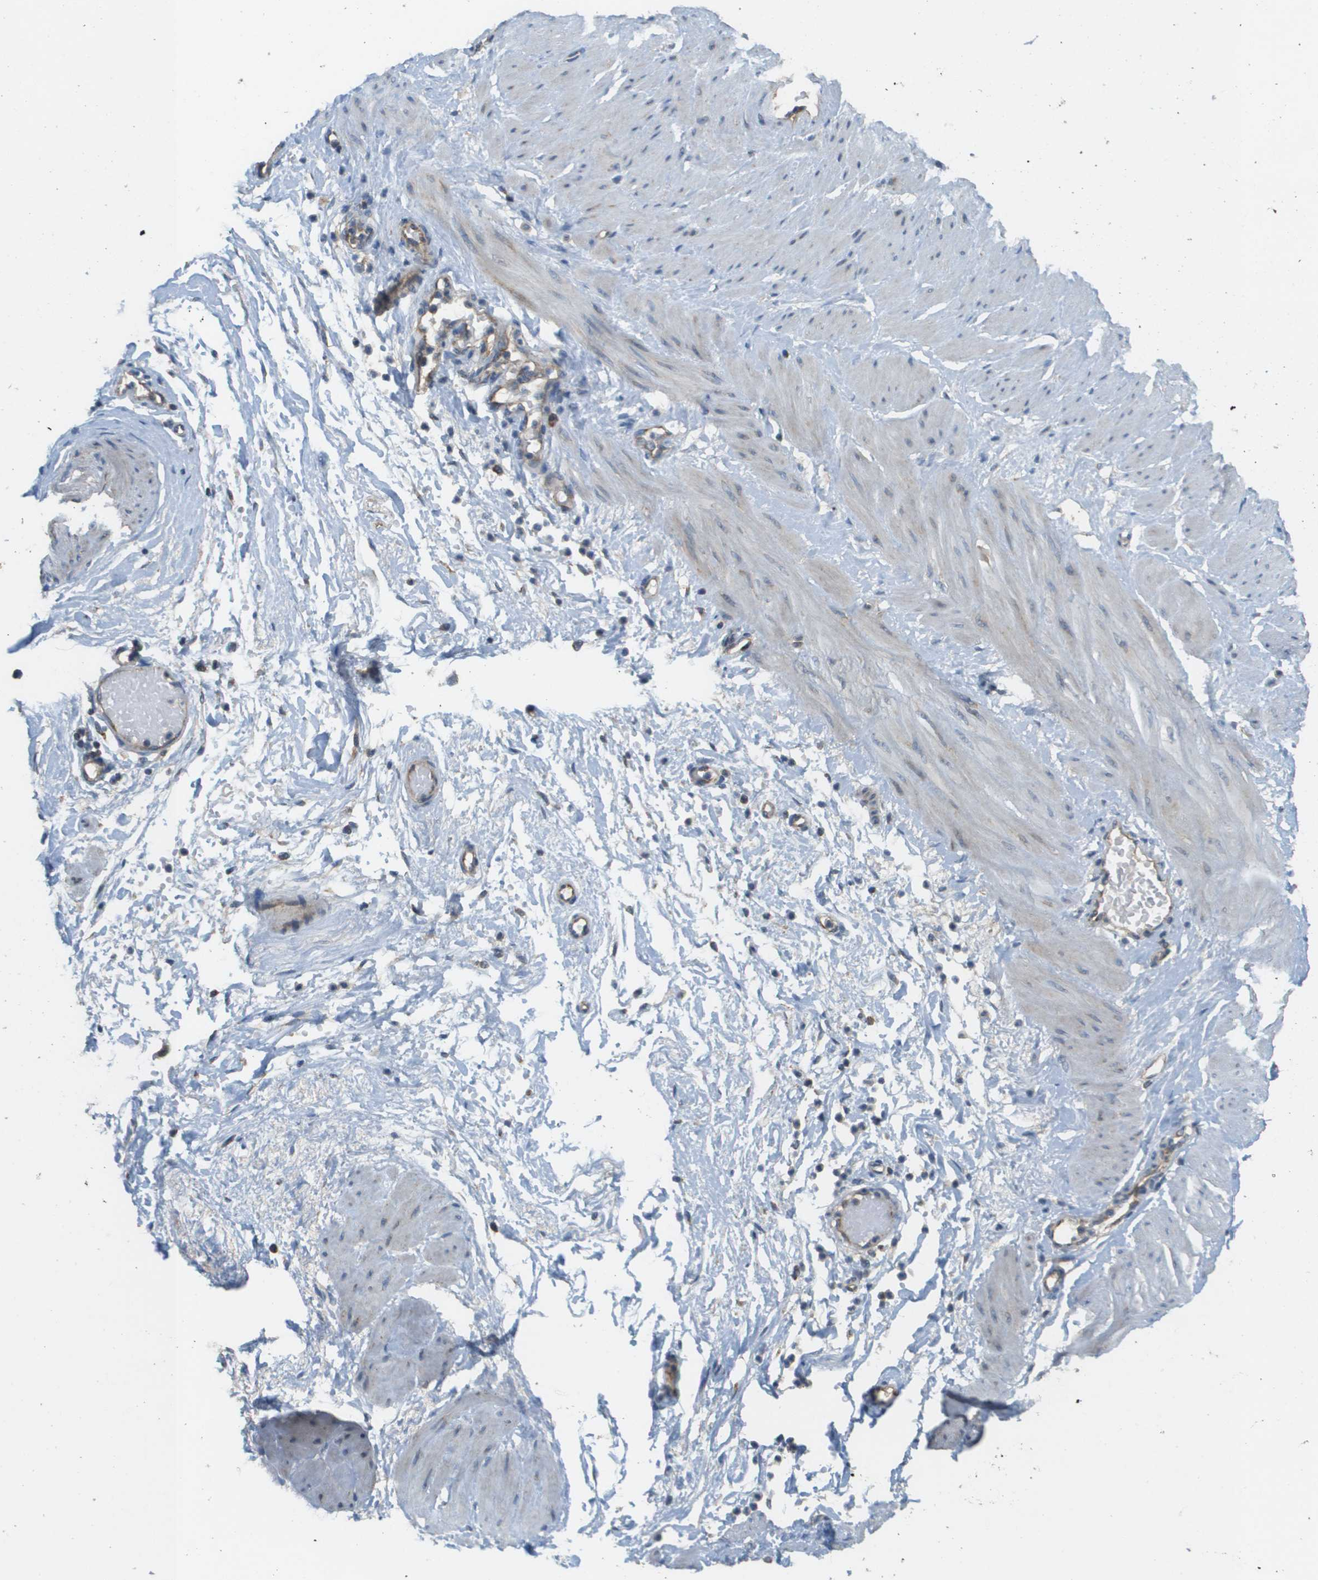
{"staining": {"intensity": "weak", "quantity": ">75%", "location": "cytoplasmic/membranous"}, "tissue": "adipose tissue", "cell_type": "Adipocytes", "image_type": "normal", "snomed": [{"axis": "morphology", "description": "Normal tissue, NOS"}, {"axis": "topography", "description": "Soft tissue"}, {"axis": "topography", "description": "Vascular tissue"}], "caption": "Protein staining of normal adipose tissue shows weak cytoplasmic/membranous staining in approximately >75% of adipocytes. (DAB IHC, brown staining for protein, blue staining for nuclei).", "gene": "NRK", "patient": {"sex": "female", "age": 35}}